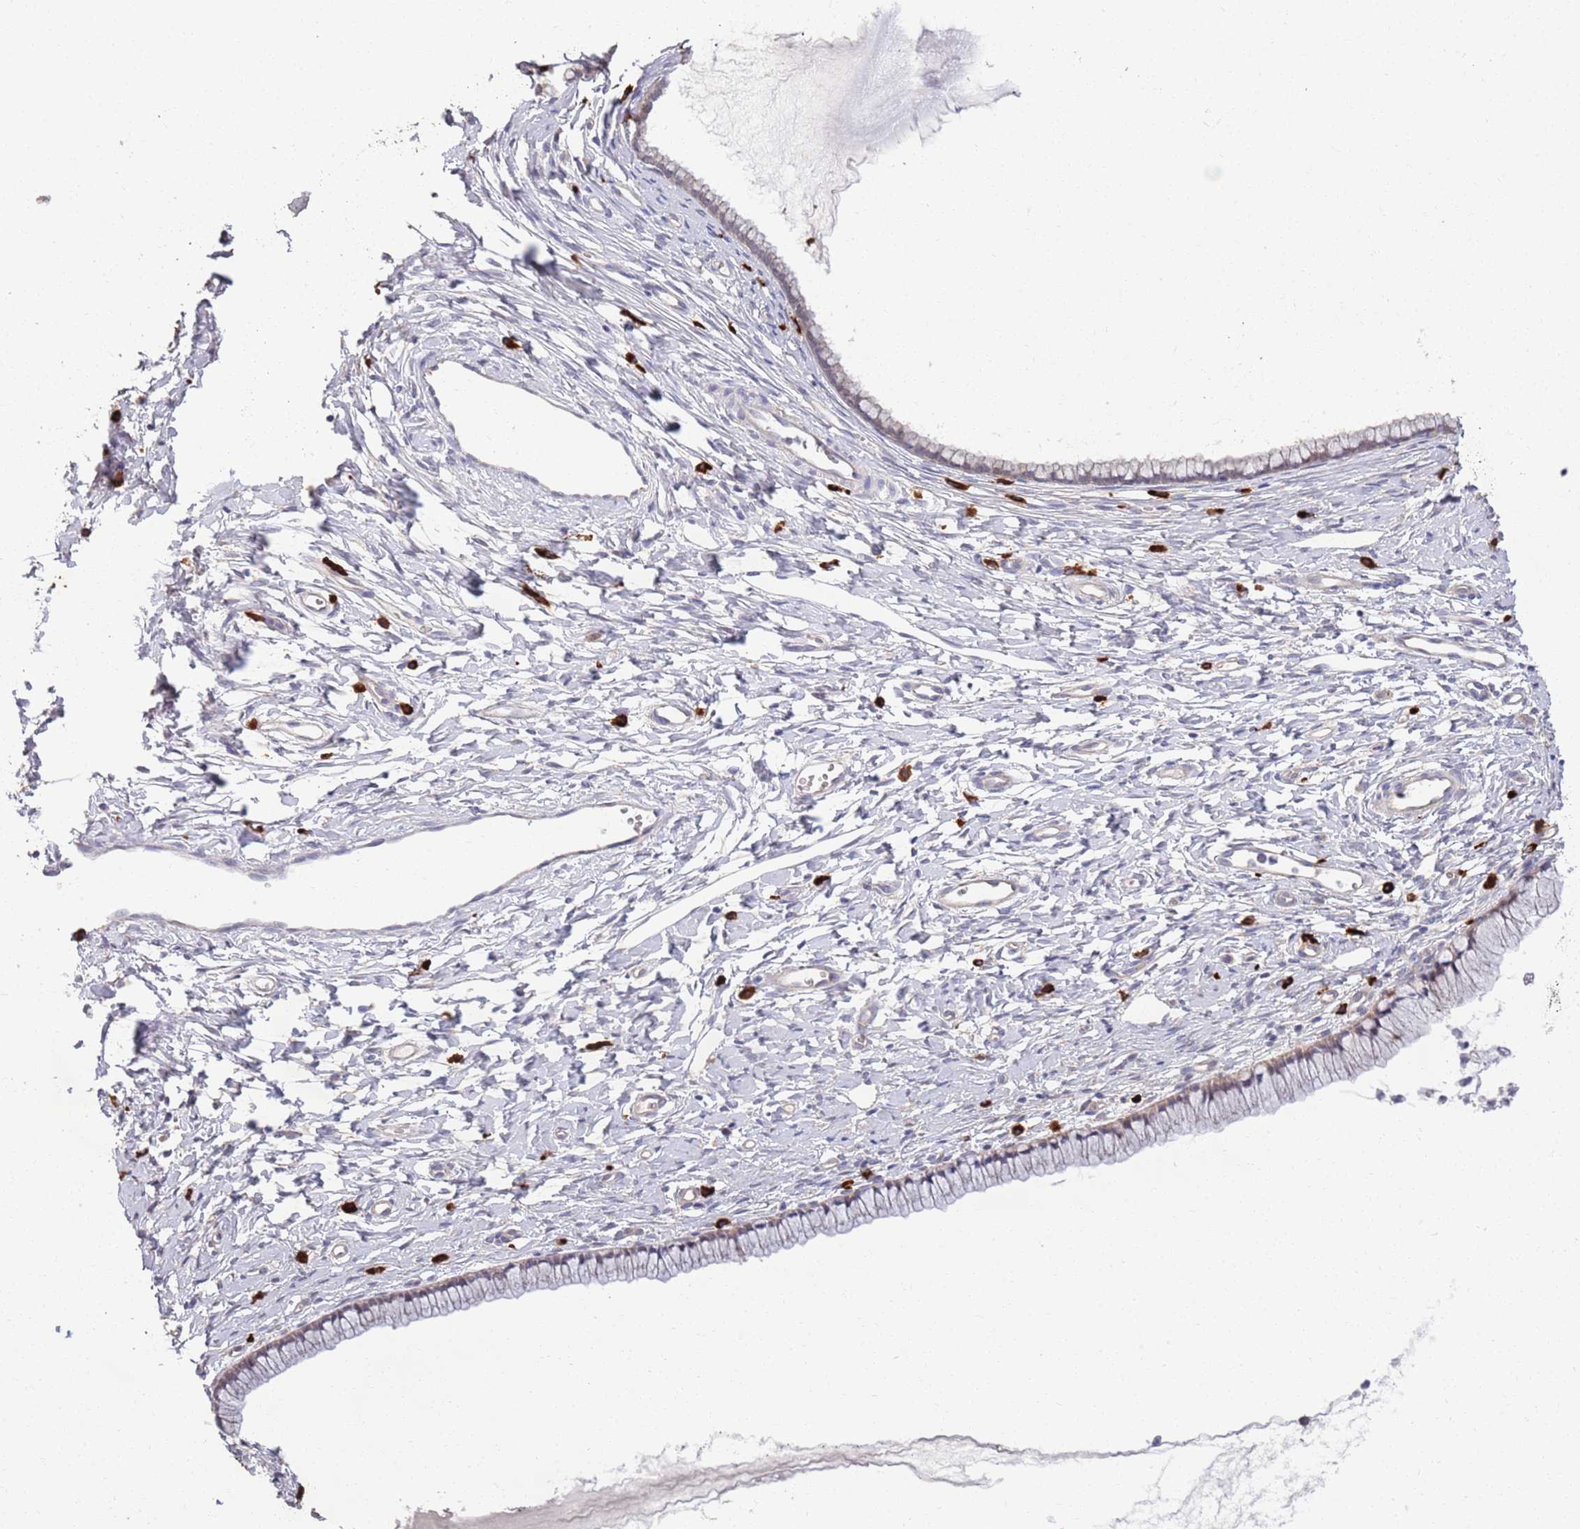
{"staining": {"intensity": "weak", "quantity": "<25%", "location": "cytoplasmic/membranous"}, "tissue": "cervix", "cell_type": "Glandular cells", "image_type": "normal", "snomed": [{"axis": "morphology", "description": "Normal tissue, NOS"}, {"axis": "topography", "description": "Cervix"}], "caption": "This is a image of immunohistochemistry (IHC) staining of normal cervix, which shows no staining in glandular cells. The staining is performed using DAB brown chromogen with nuclei counter-stained in using hematoxylin.", "gene": "MARVELD2", "patient": {"sex": "female", "age": 40}}